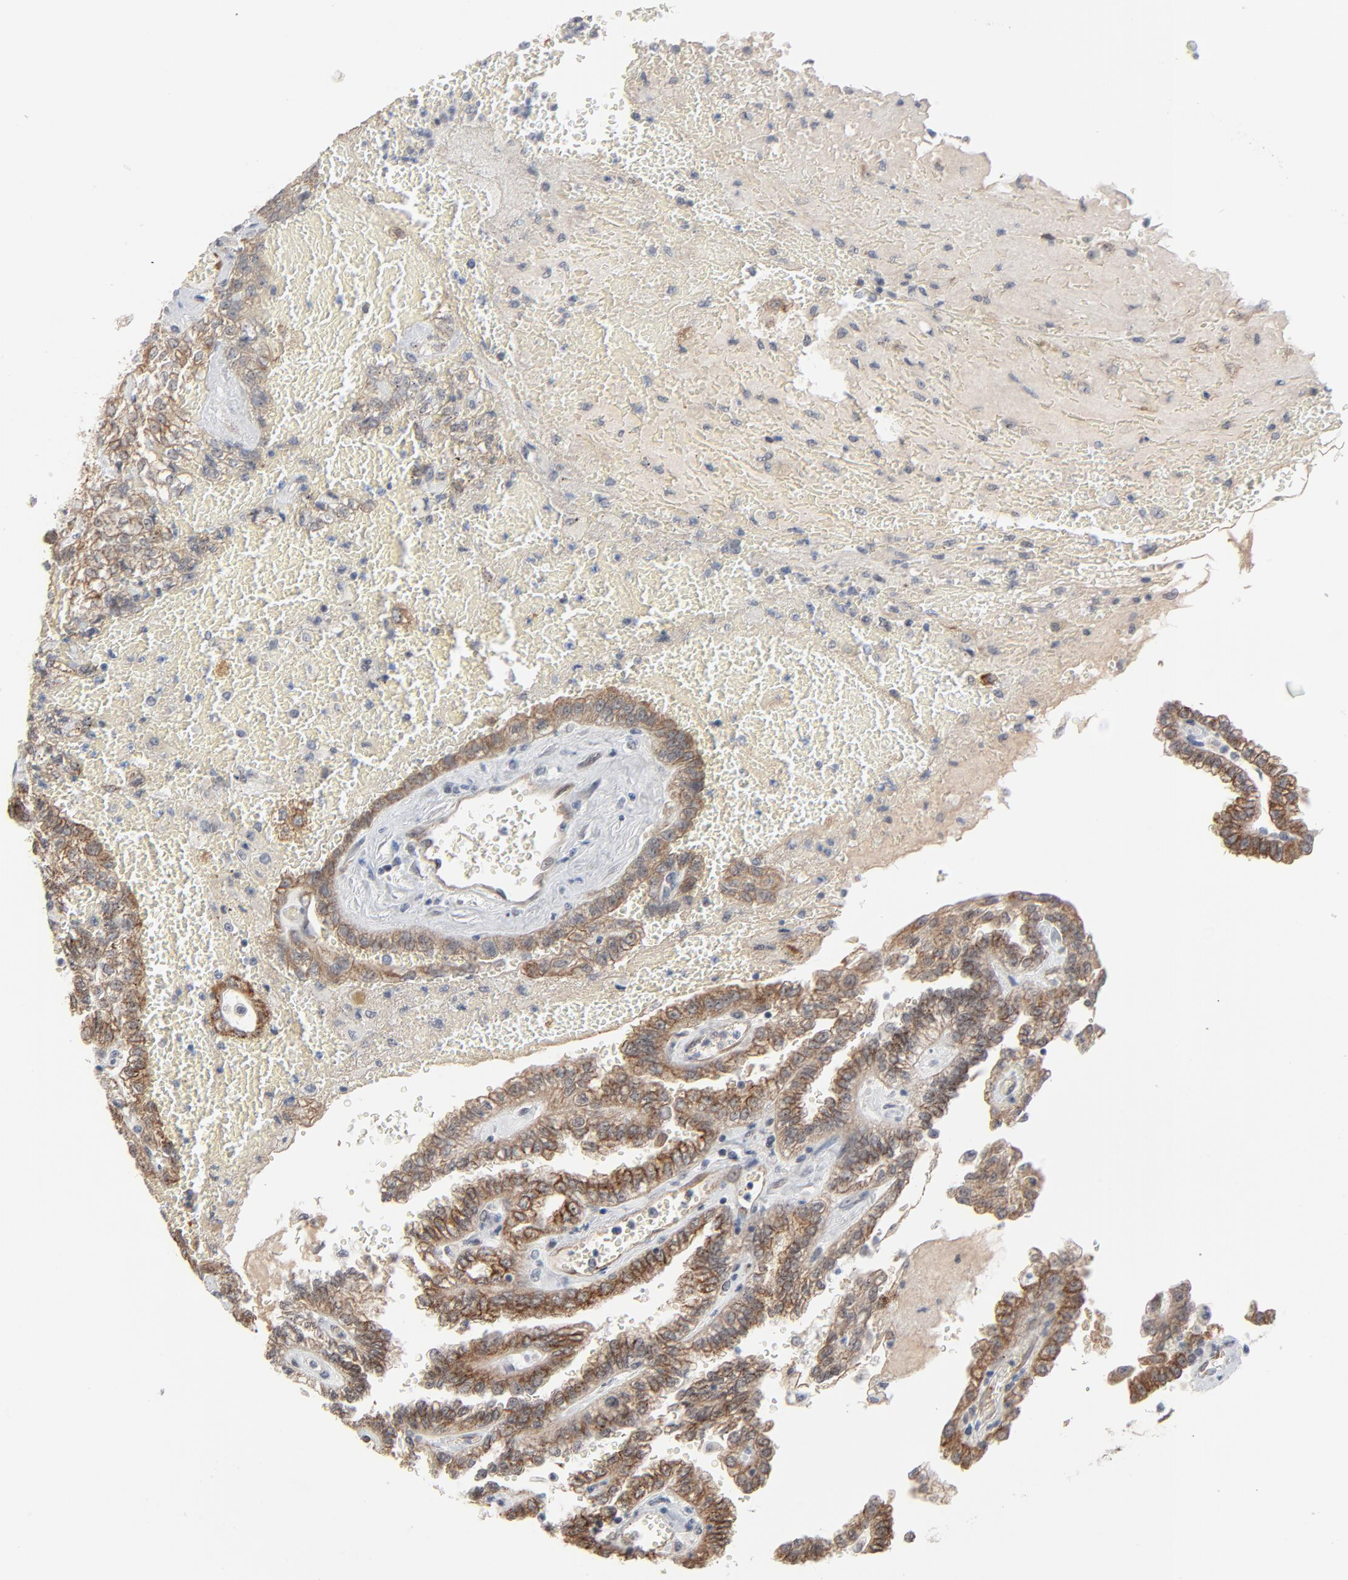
{"staining": {"intensity": "moderate", "quantity": ">75%", "location": "cytoplasmic/membranous"}, "tissue": "renal cancer", "cell_type": "Tumor cells", "image_type": "cancer", "snomed": [{"axis": "morphology", "description": "Inflammation, NOS"}, {"axis": "morphology", "description": "Adenocarcinoma, NOS"}, {"axis": "topography", "description": "Kidney"}], "caption": "Immunohistochemical staining of human adenocarcinoma (renal) exhibits medium levels of moderate cytoplasmic/membranous protein positivity in about >75% of tumor cells. Using DAB (3,3'-diaminobenzidine) (brown) and hematoxylin (blue) stains, captured at high magnification using brightfield microscopy.", "gene": "ITPR3", "patient": {"sex": "male", "age": 68}}